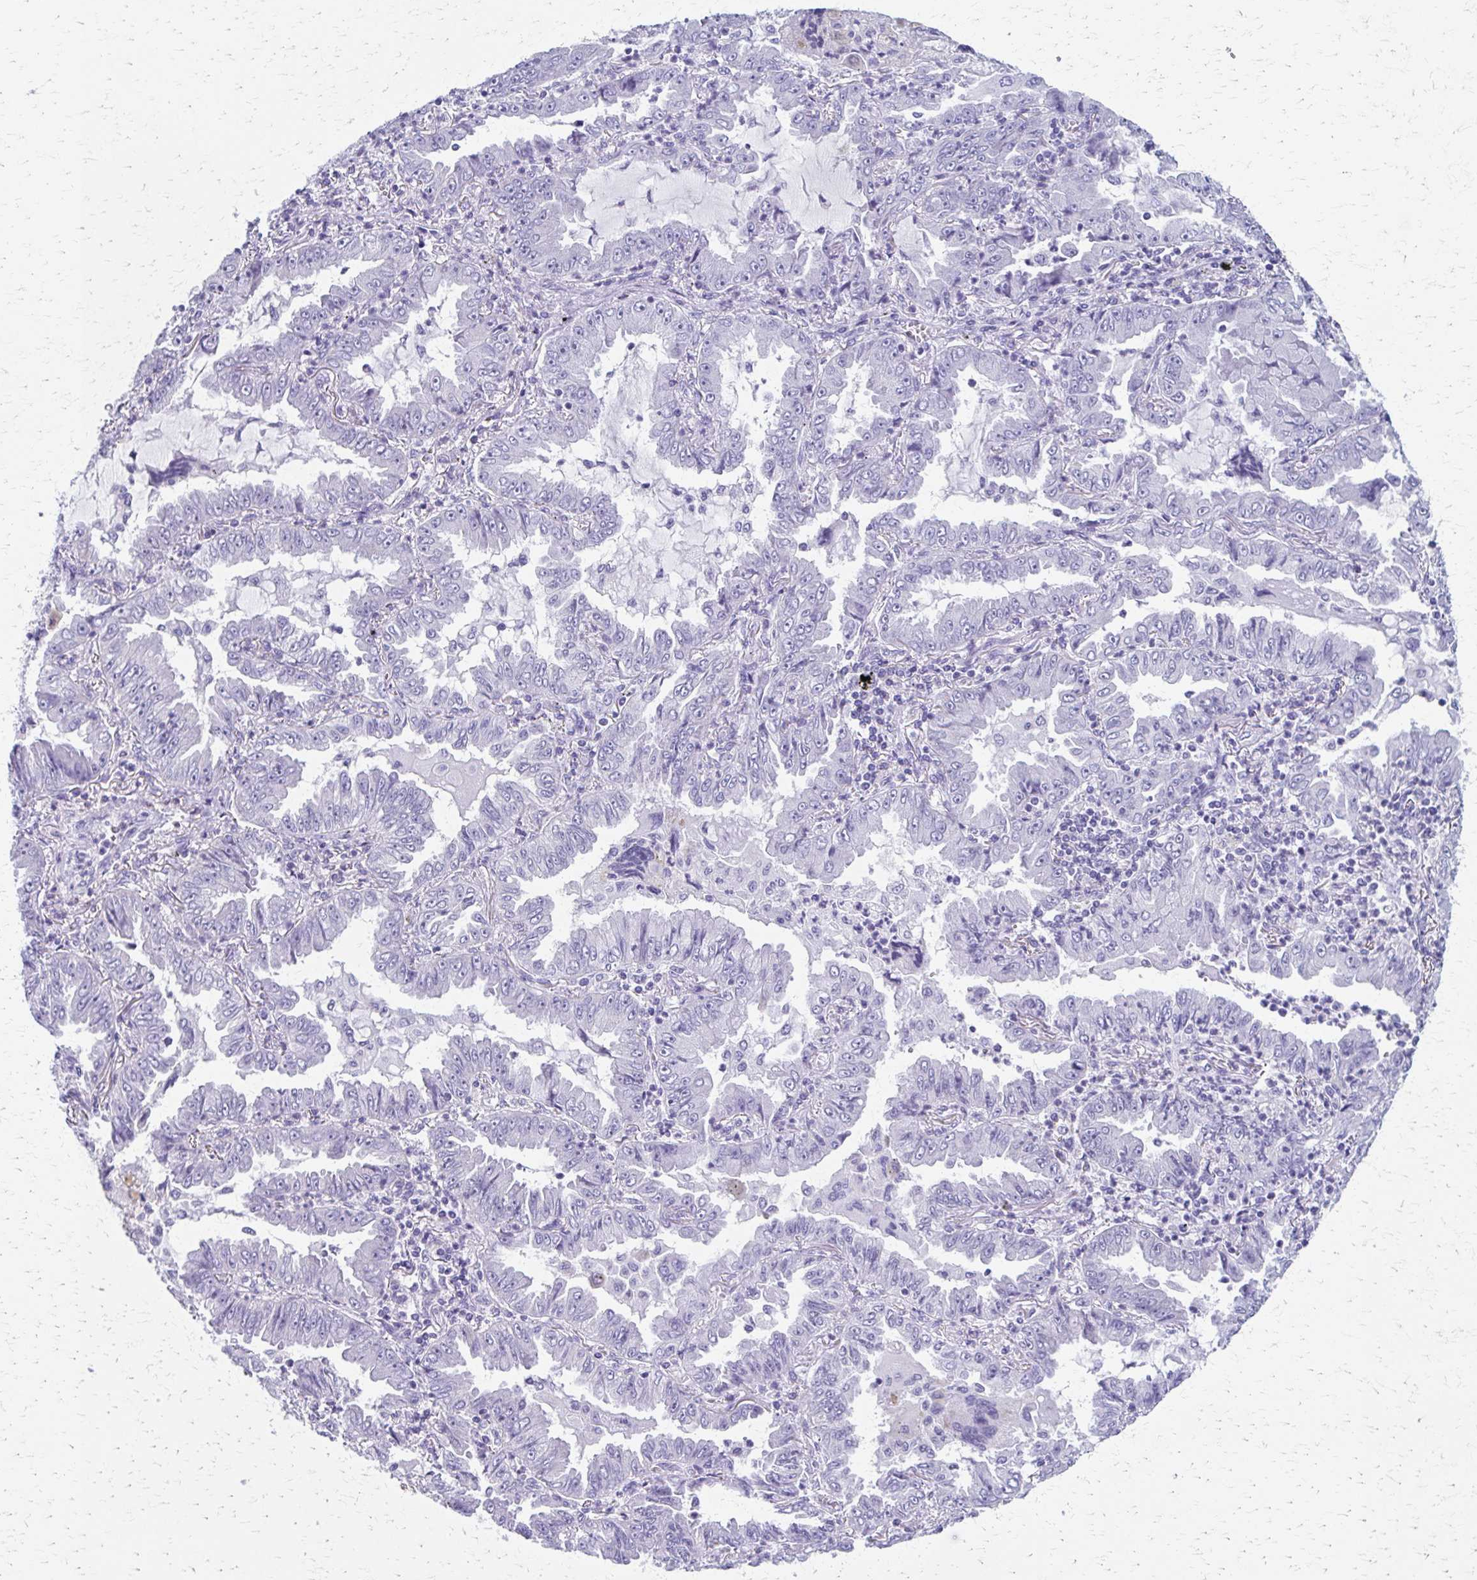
{"staining": {"intensity": "negative", "quantity": "none", "location": "none"}, "tissue": "lung cancer", "cell_type": "Tumor cells", "image_type": "cancer", "snomed": [{"axis": "morphology", "description": "Adenocarcinoma, NOS"}, {"axis": "topography", "description": "Lung"}], "caption": "Immunohistochemistry micrograph of lung cancer (adenocarcinoma) stained for a protein (brown), which demonstrates no positivity in tumor cells.", "gene": "ZSCAN5B", "patient": {"sex": "female", "age": 52}}